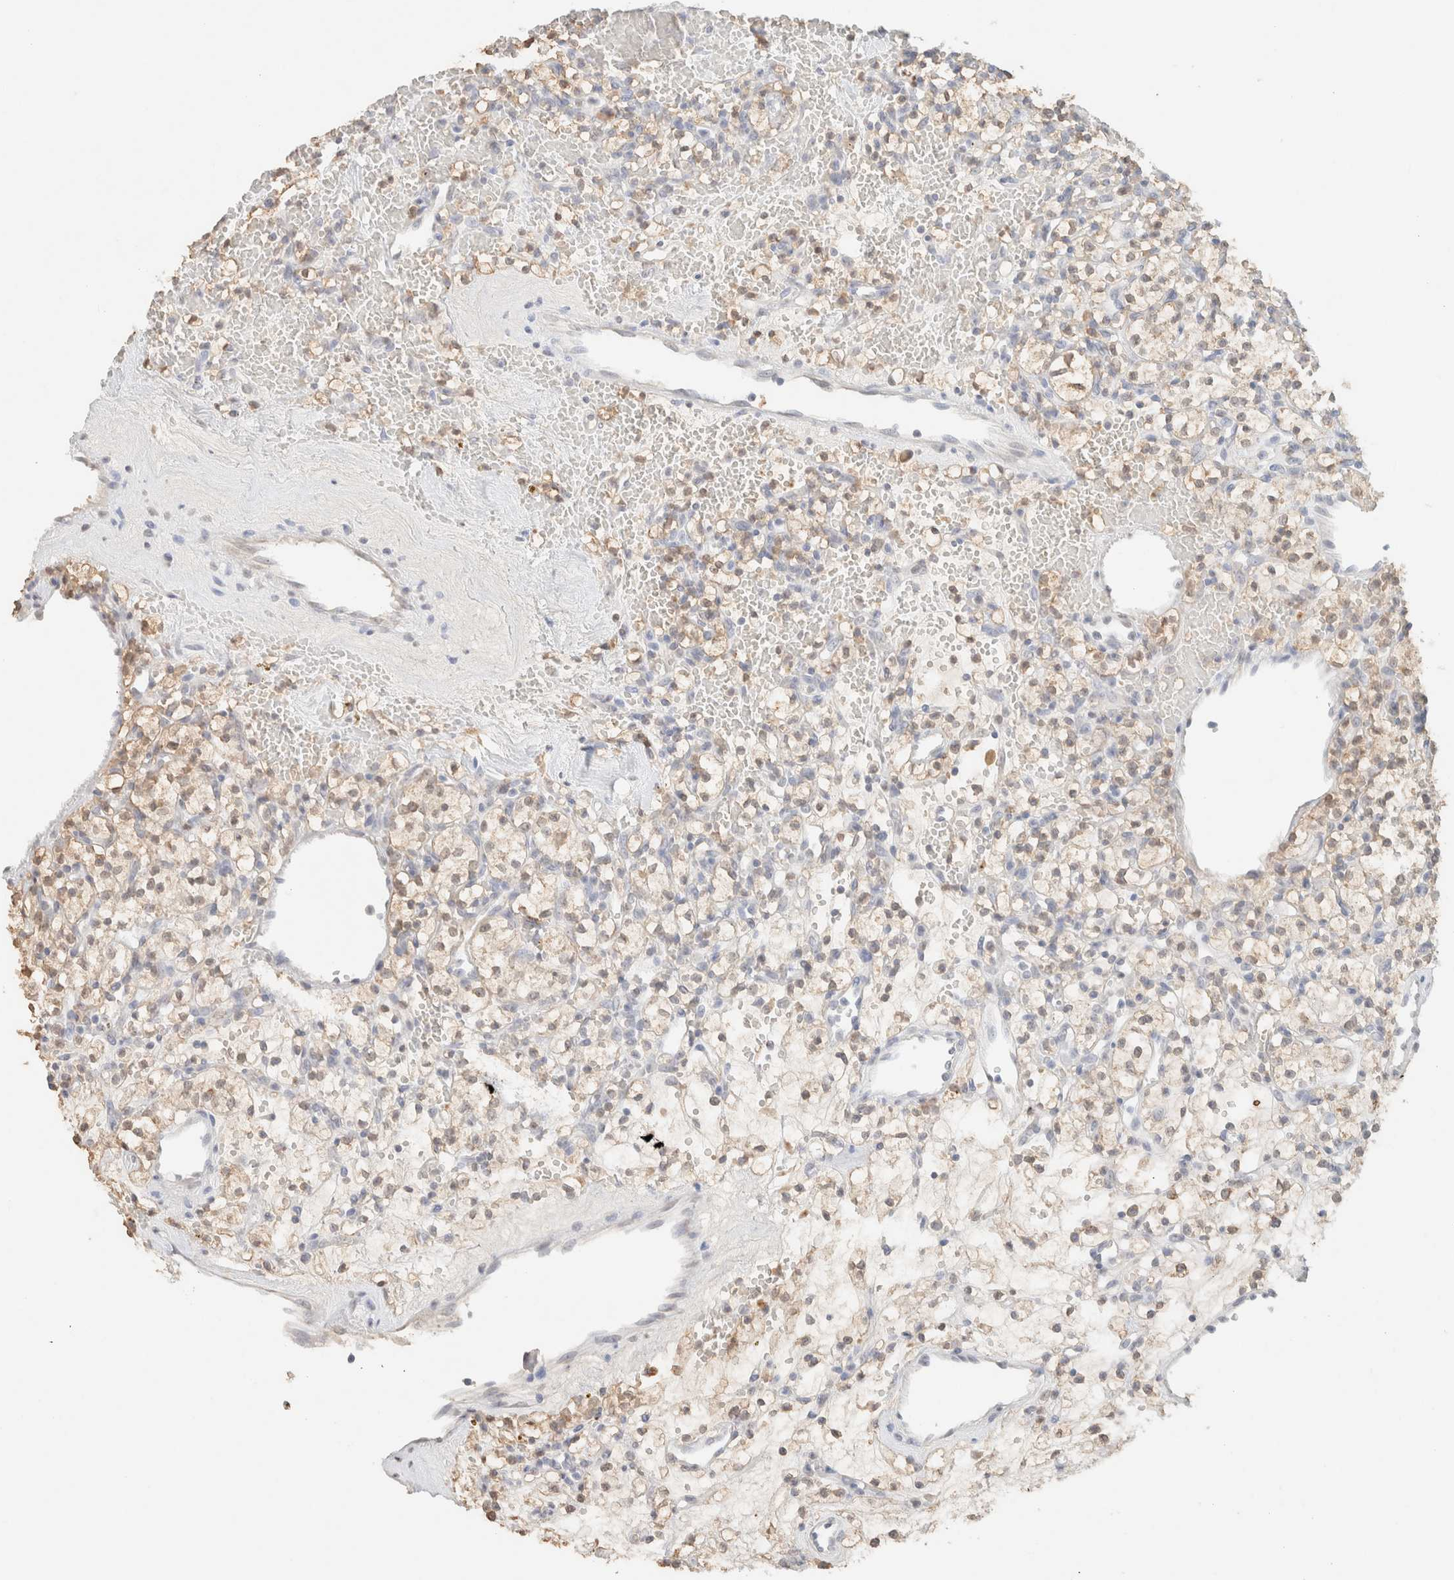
{"staining": {"intensity": "negative", "quantity": "none", "location": "none"}, "tissue": "renal cancer", "cell_type": "Tumor cells", "image_type": "cancer", "snomed": [{"axis": "morphology", "description": "Adenocarcinoma, NOS"}, {"axis": "topography", "description": "Kidney"}], "caption": "Image shows no protein positivity in tumor cells of renal cancer (adenocarcinoma) tissue.", "gene": "CPA1", "patient": {"sex": "female", "age": 60}}